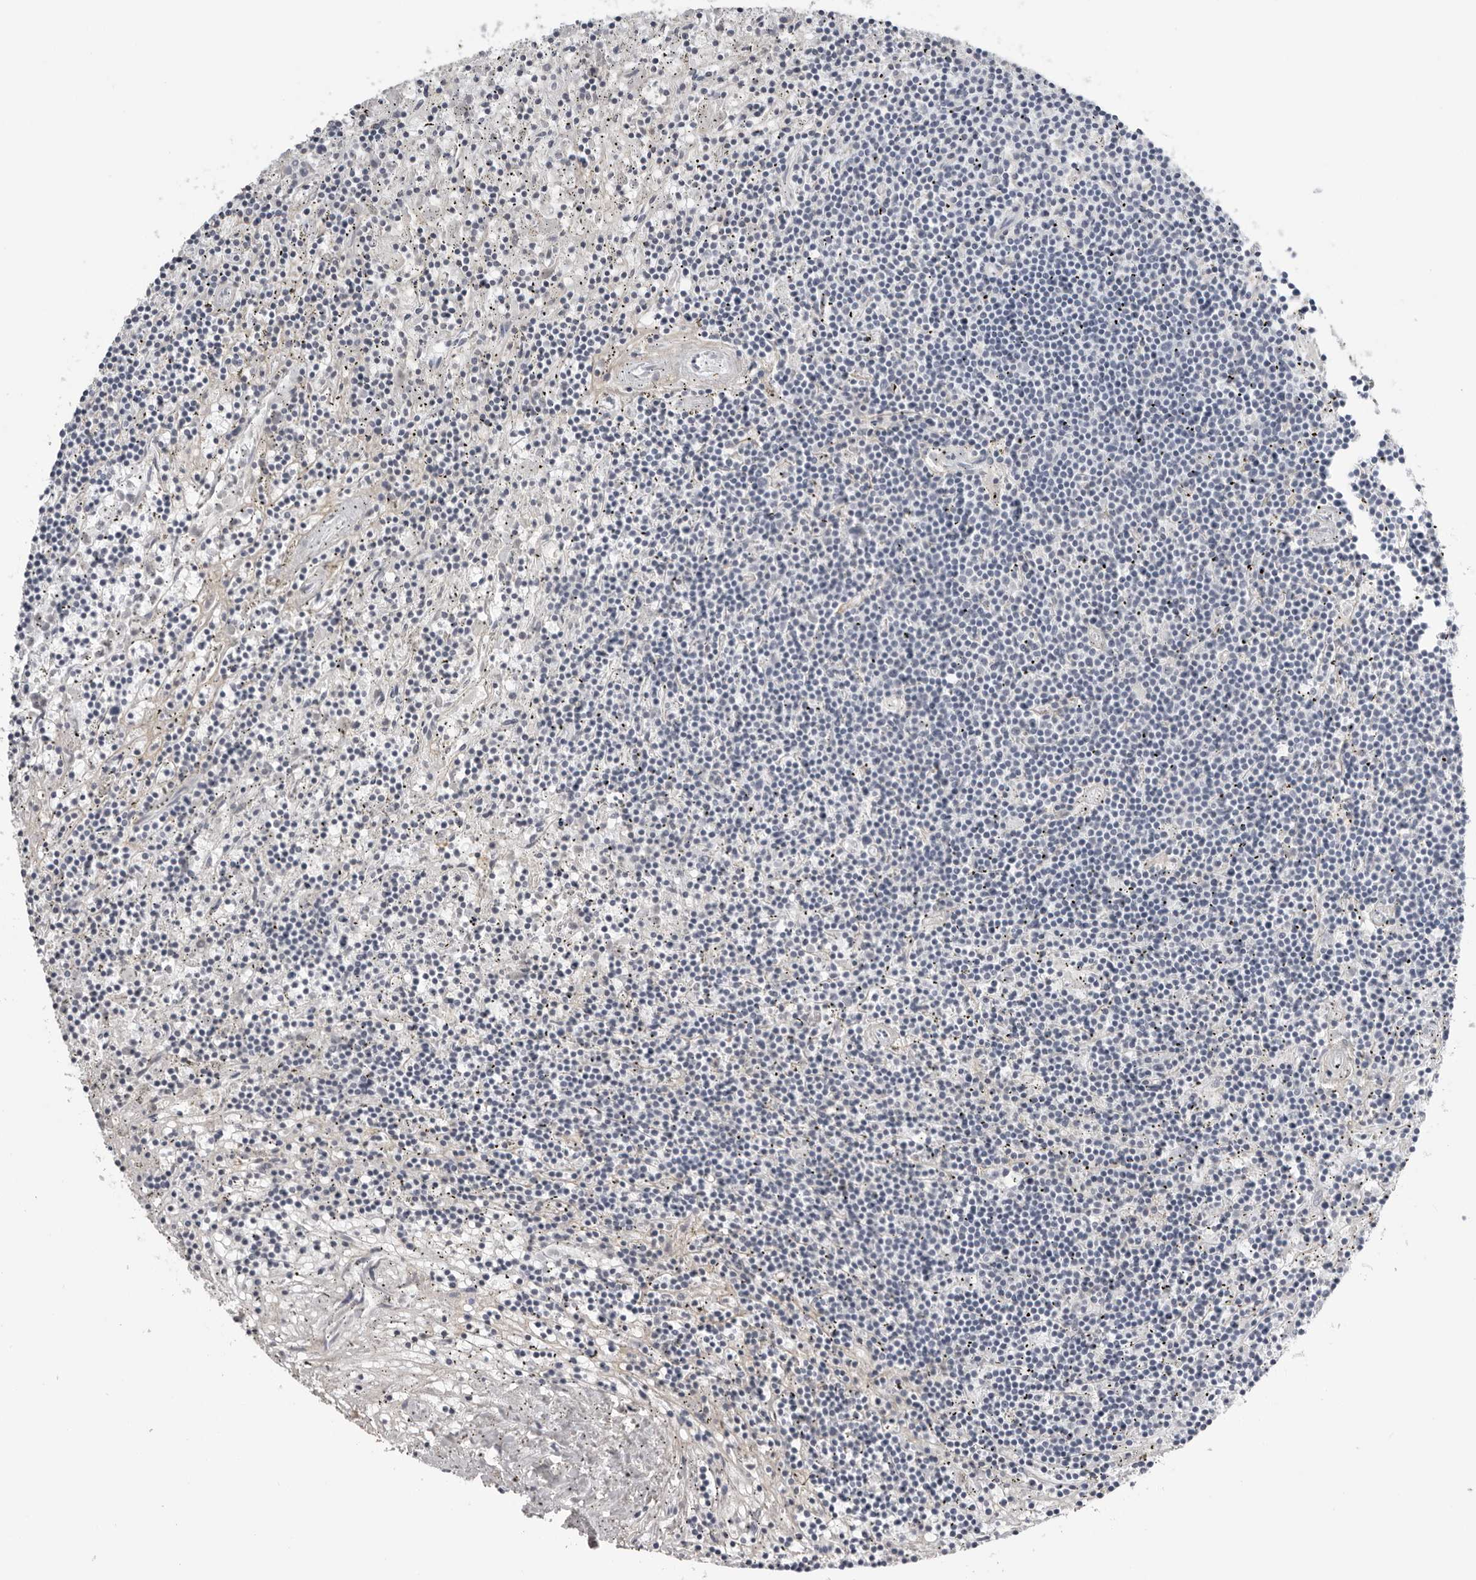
{"staining": {"intensity": "negative", "quantity": "none", "location": "none"}, "tissue": "lymphoma", "cell_type": "Tumor cells", "image_type": "cancer", "snomed": [{"axis": "morphology", "description": "Malignant lymphoma, non-Hodgkin's type, Low grade"}, {"axis": "topography", "description": "Spleen"}], "caption": "Tumor cells are negative for brown protein staining in low-grade malignant lymphoma, non-Hodgkin's type.", "gene": "SERPINF2", "patient": {"sex": "male", "age": 76}}